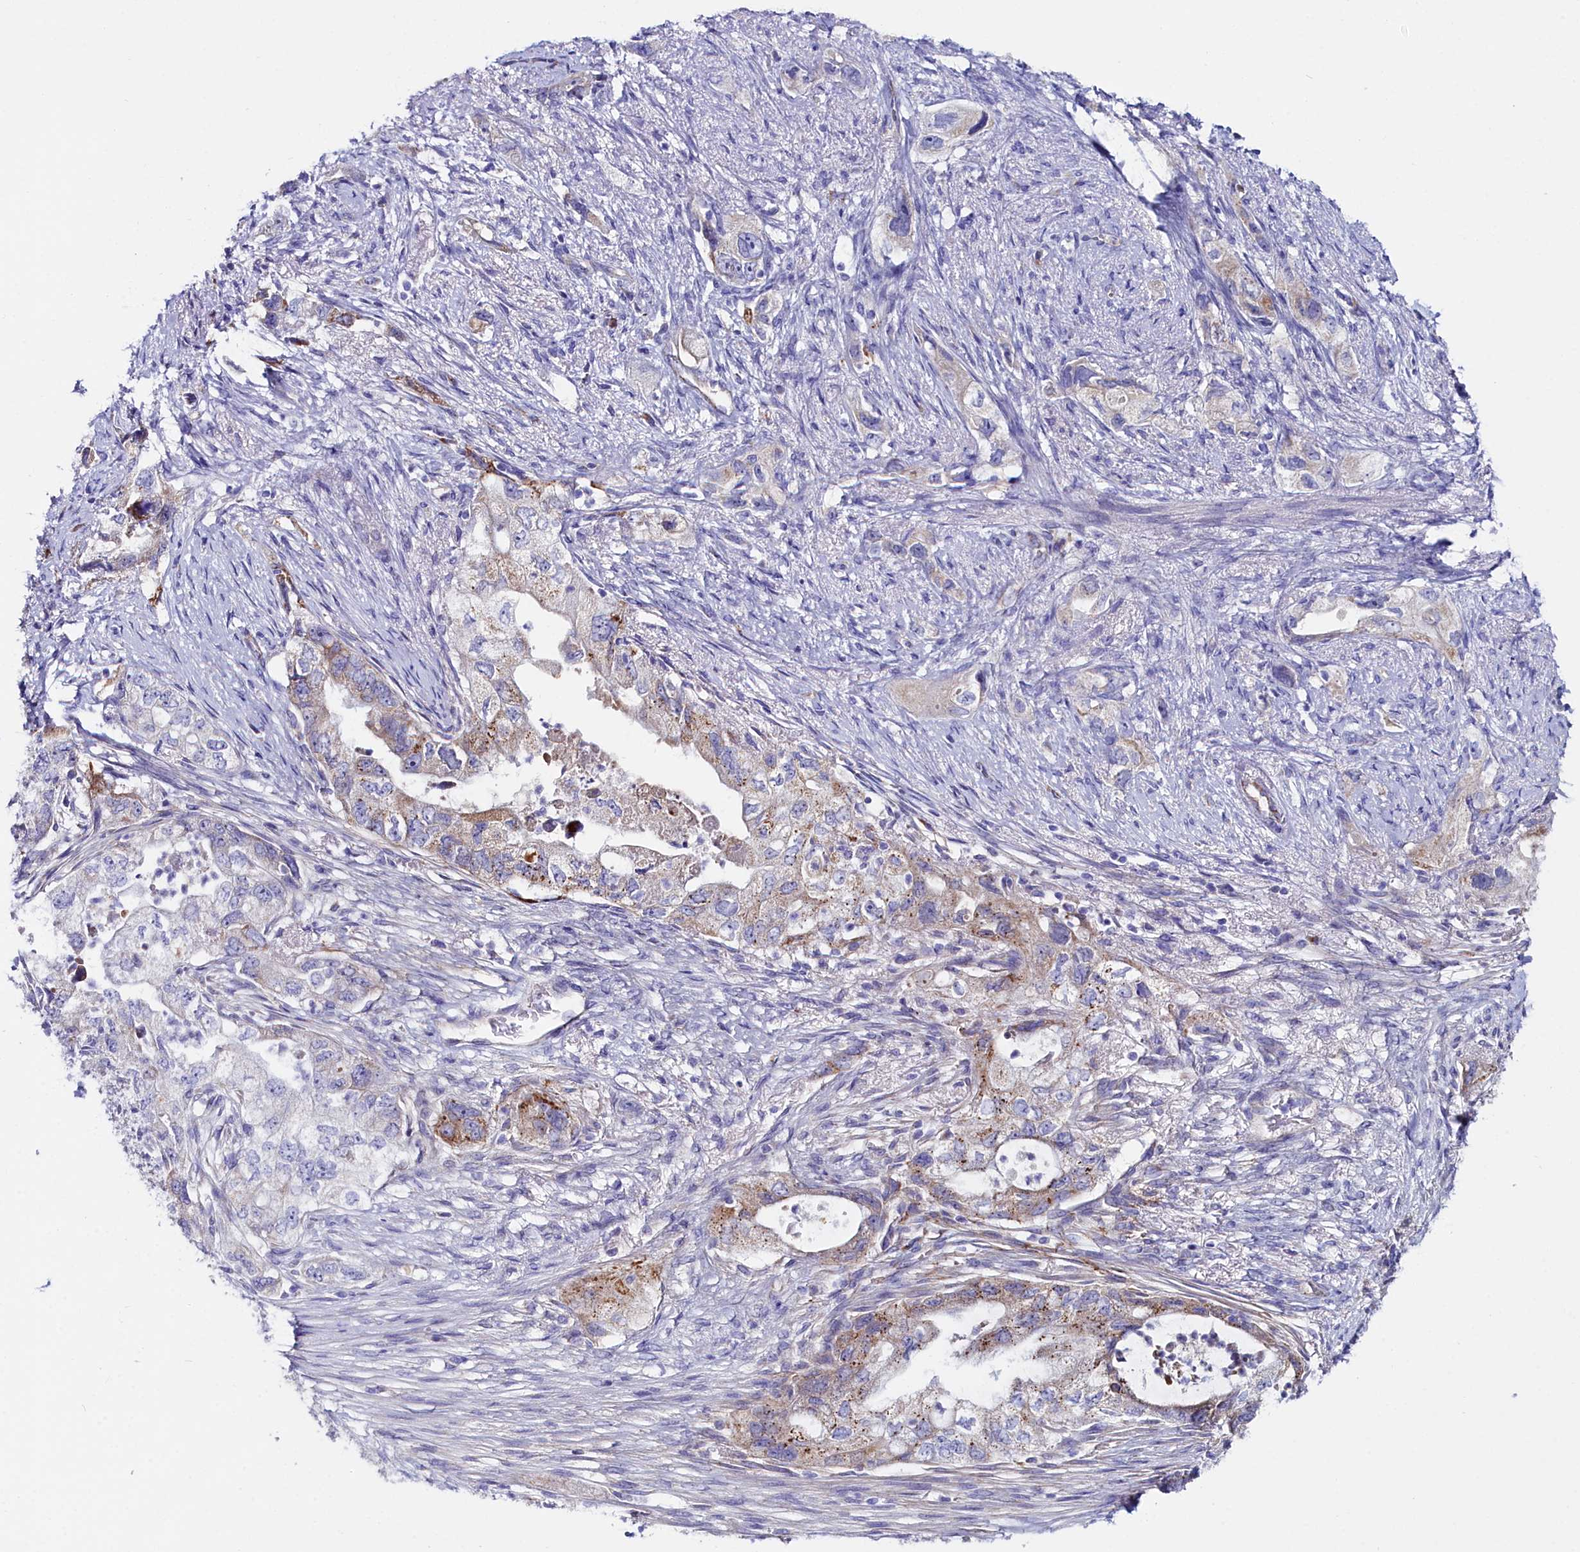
{"staining": {"intensity": "moderate", "quantity": "<25%", "location": "cytoplasmic/membranous"}, "tissue": "pancreatic cancer", "cell_type": "Tumor cells", "image_type": "cancer", "snomed": [{"axis": "morphology", "description": "Adenocarcinoma, NOS"}, {"axis": "topography", "description": "Pancreas"}], "caption": "Protein staining exhibits moderate cytoplasmic/membranous positivity in about <25% of tumor cells in pancreatic cancer. The staining was performed using DAB to visualize the protein expression in brown, while the nuclei were stained in blue with hematoxylin (Magnification: 20x).", "gene": "SLC49A3", "patient": {"sex": "female", "age": 73}}